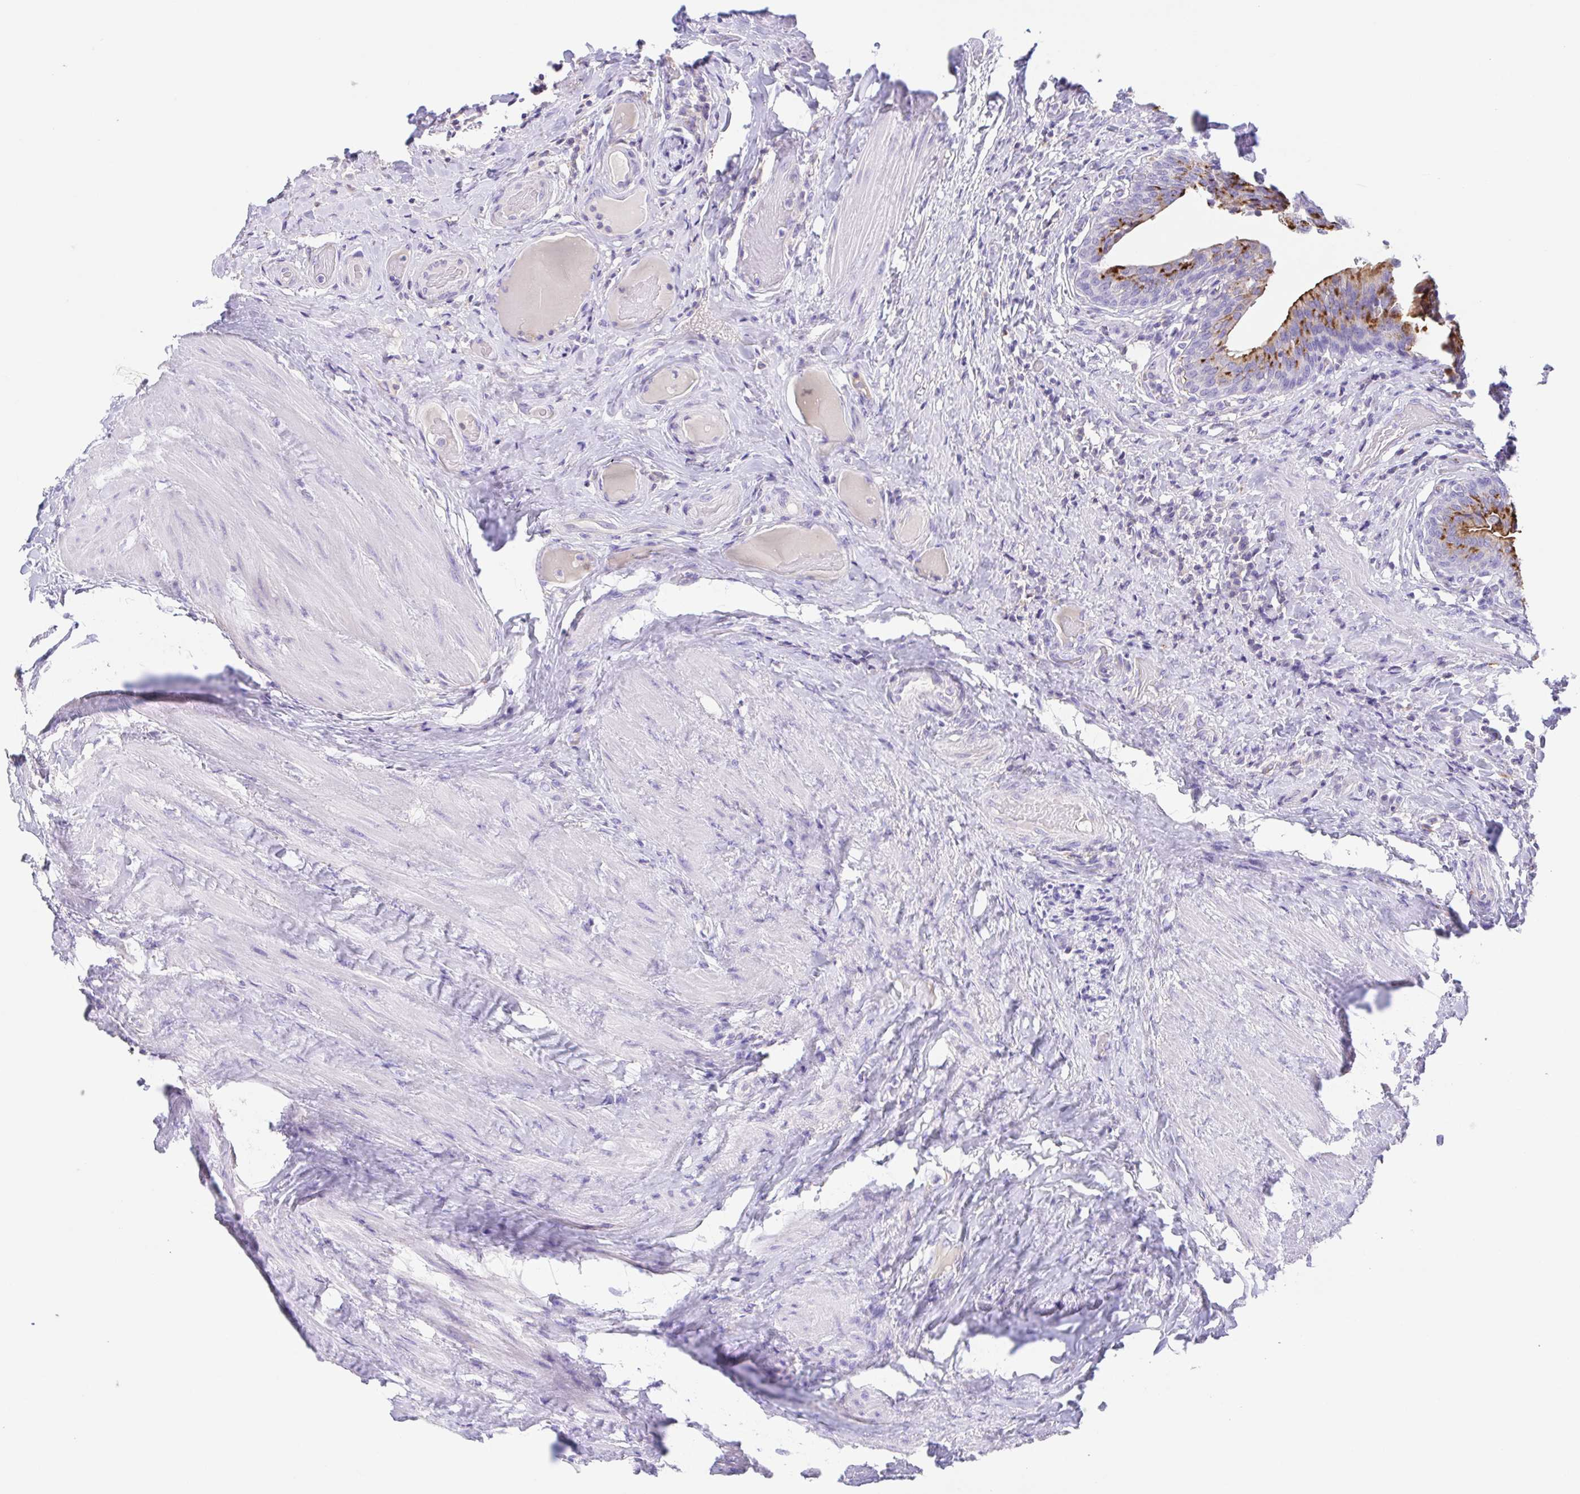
{"staining": {"intensity": "moderate", "quantity": "<25%", "location": "cytoplasmic/membranous"}, "tissue": "urinary bladder", "cell_type": "Urothelial cells", "image_type": "normal", "snomed": [{"axis": "morphology", "description": "Normal tissue, NOS"}, {"axis": "topography", "description": "Urinary bladder"}, {"axis": "topography", "description": "Peripheral nerve tissue"}], "caption": "Immunohistochemical staining of normal urinary bladder demonstrates <25% levels of moderate cytoplasmic/membranous protein expression in approximately <25% of urothelial cells.", "gene": "ARPP21", "patient": {"sex": "male", "age": 66}}